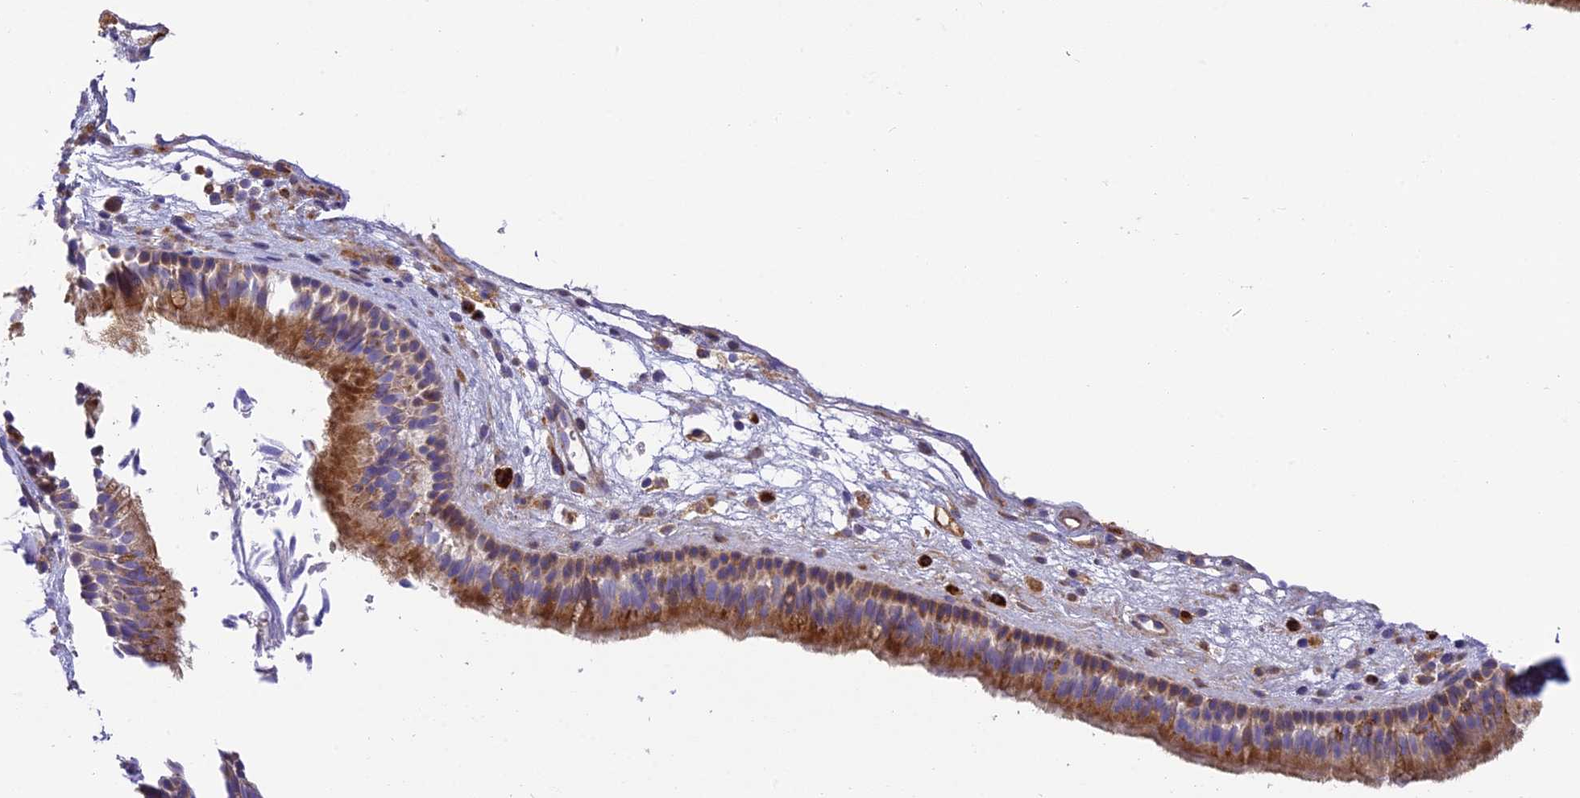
{"staining": {"intensity": "strong", "quantity": ">75%", "location": "cytoplasmic/membranous"}, "tissue": "nasopharynx", "cell_type": "Respiratory epithelial cells", "image_type": "normal", "snomed": [{"axis": "morphology", "description": "Normal tissue, NOS"}, {"axis": "morphology", "description": "Inflammation, NOS"}, {"axis": "morphology", "description": "Malignant melanoma, Metastatic site"}, {"axis": "topography", "description": "Nasopharynx"}], "caption": "Respiratory epithelial cells show high levels of strong cytoplasmic/membranous positivity in about >75% of cells in unremarkable nasopharynx.", "gene": "CLCN7", "patient": {"sex": "male", "age": 70}}